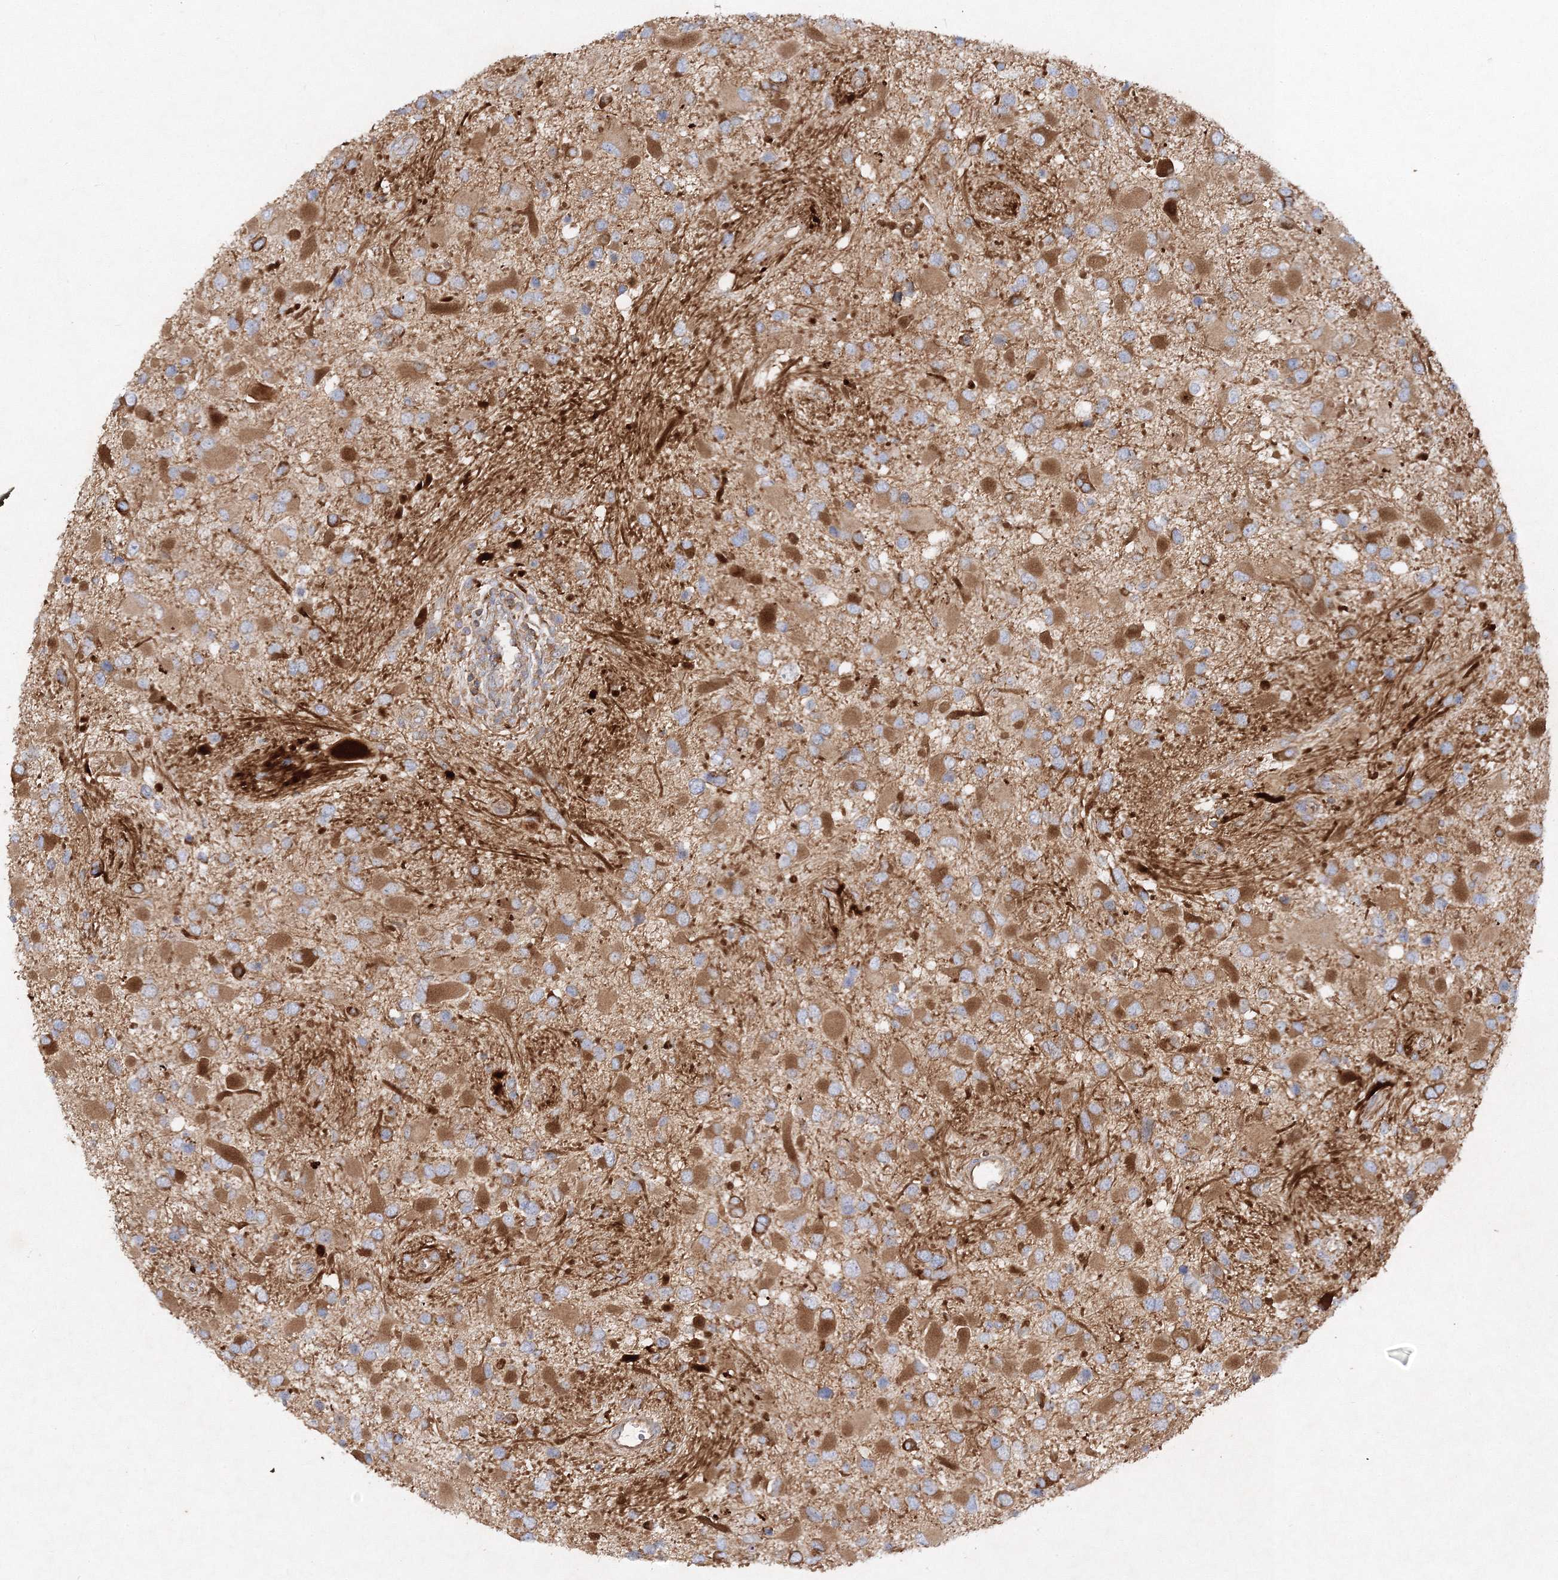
{"staining": {"intensity": "moderate", "quantity": ">75%", "location": "cytoplasmic/membranous"}, "tissue": "glioma", "cell_type": "Tumor cells", "image_type": "cancer", "snomed": [{"axis": "morphology", "description": "Glioma, malignant, High grade"}, {"axis": "topography", "description": "Brain"}], "caption": "Malignant glioma (high-grade) stained with a brown dye reveals moderate cytoplasmic/membranous positive staining in about >75% of tumor cells.", "gene": "WDR37", "patient": {"sex": "male", "age": 53}}